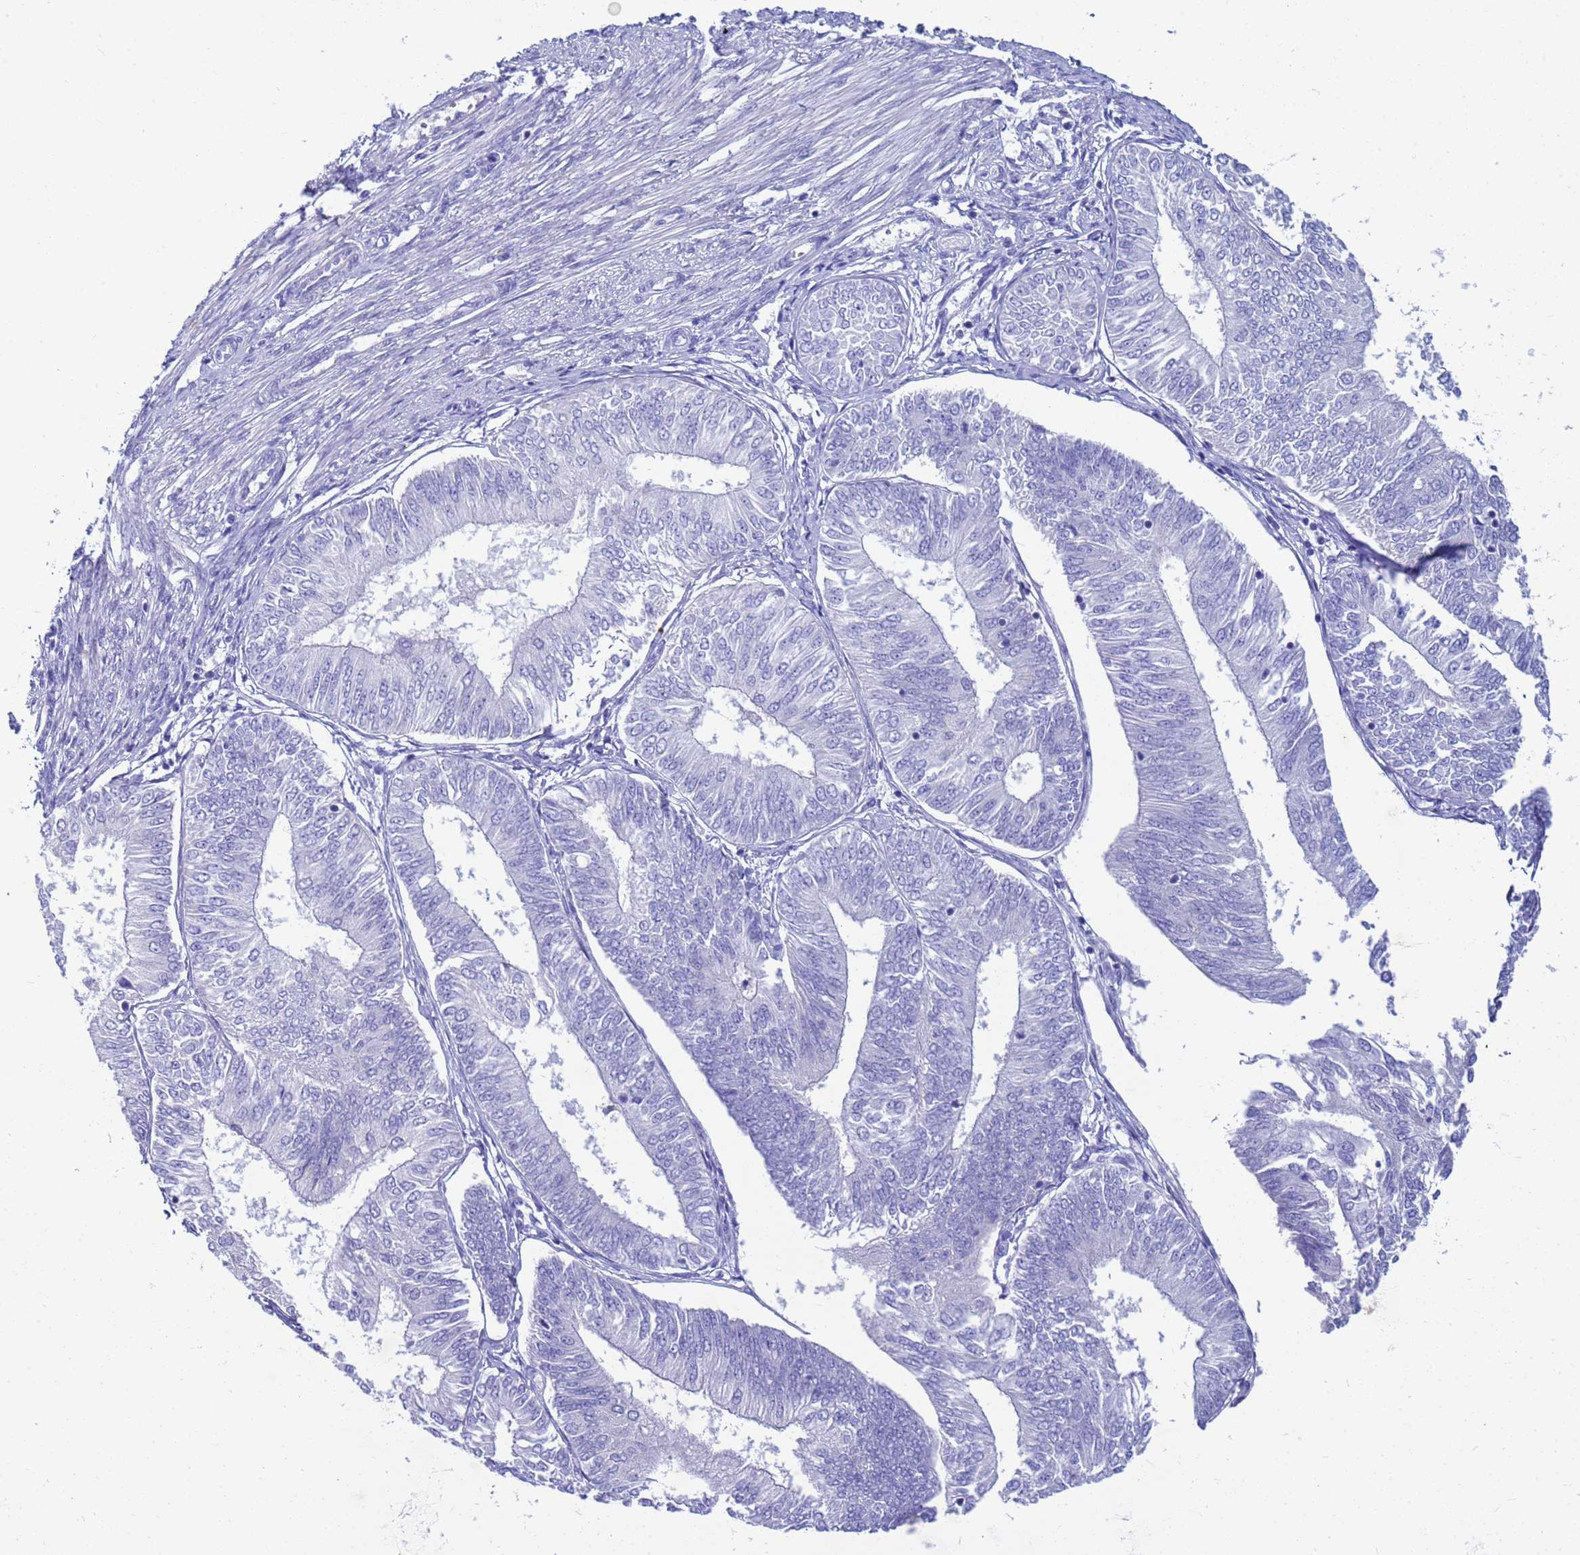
{"staining": {"intensity": "negative", "quantity": "none", "location": "none"}, "tissue": "endometrial cancer", "cell_type": "Tumor cells", "image_type": "cancer", "snomed": [{"axis": "morphology", "description": "Adenocarcinoma, NOS"}, {"axis": "topography", "description": "Endometrium"}], "caption": "This is an immunohistochemistry (IHC) image of endometrial adenocarcinoma. There is no staining in tumor cells.", "gene": "SYCN", "patient": {"sex": "female", "age": 58}}